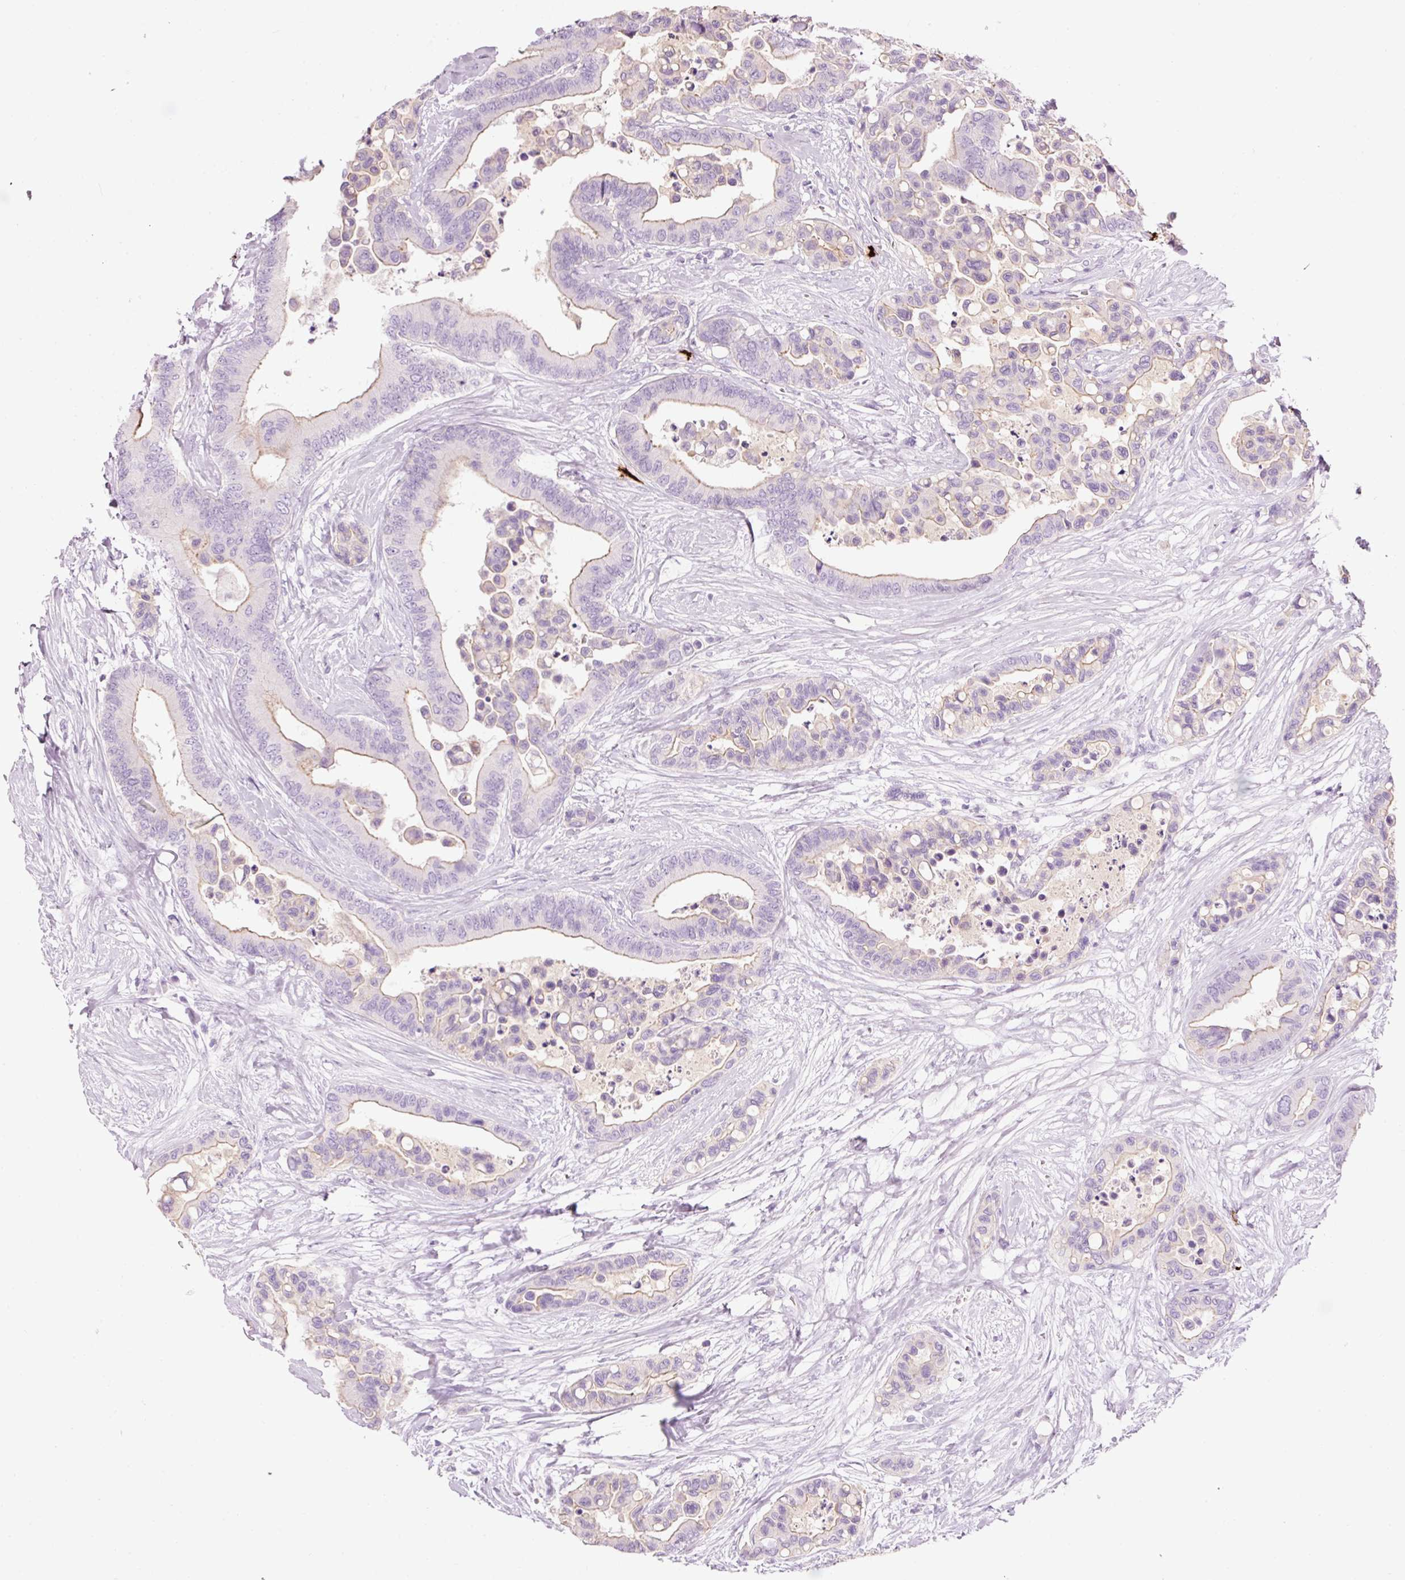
{"staining": {"intensity": "negative", "quantity": "none", "location": "none"}, "tissue": "colorectal cancer", "cell_type": "Tumor cells", "image_type": "cancer", "snomed": [{"axis": "morphology", "description": "Adenocarcinoma, NOS"}, {"axis": "topography", "description": "Colon"}], "caption": "The immunohistochemistry histopathology image has no significant staining in tumor cells of colorectal adenocarcinoma tissue.", "gene": "CMA1", "patient": {"sex": "male", "age": 82}}